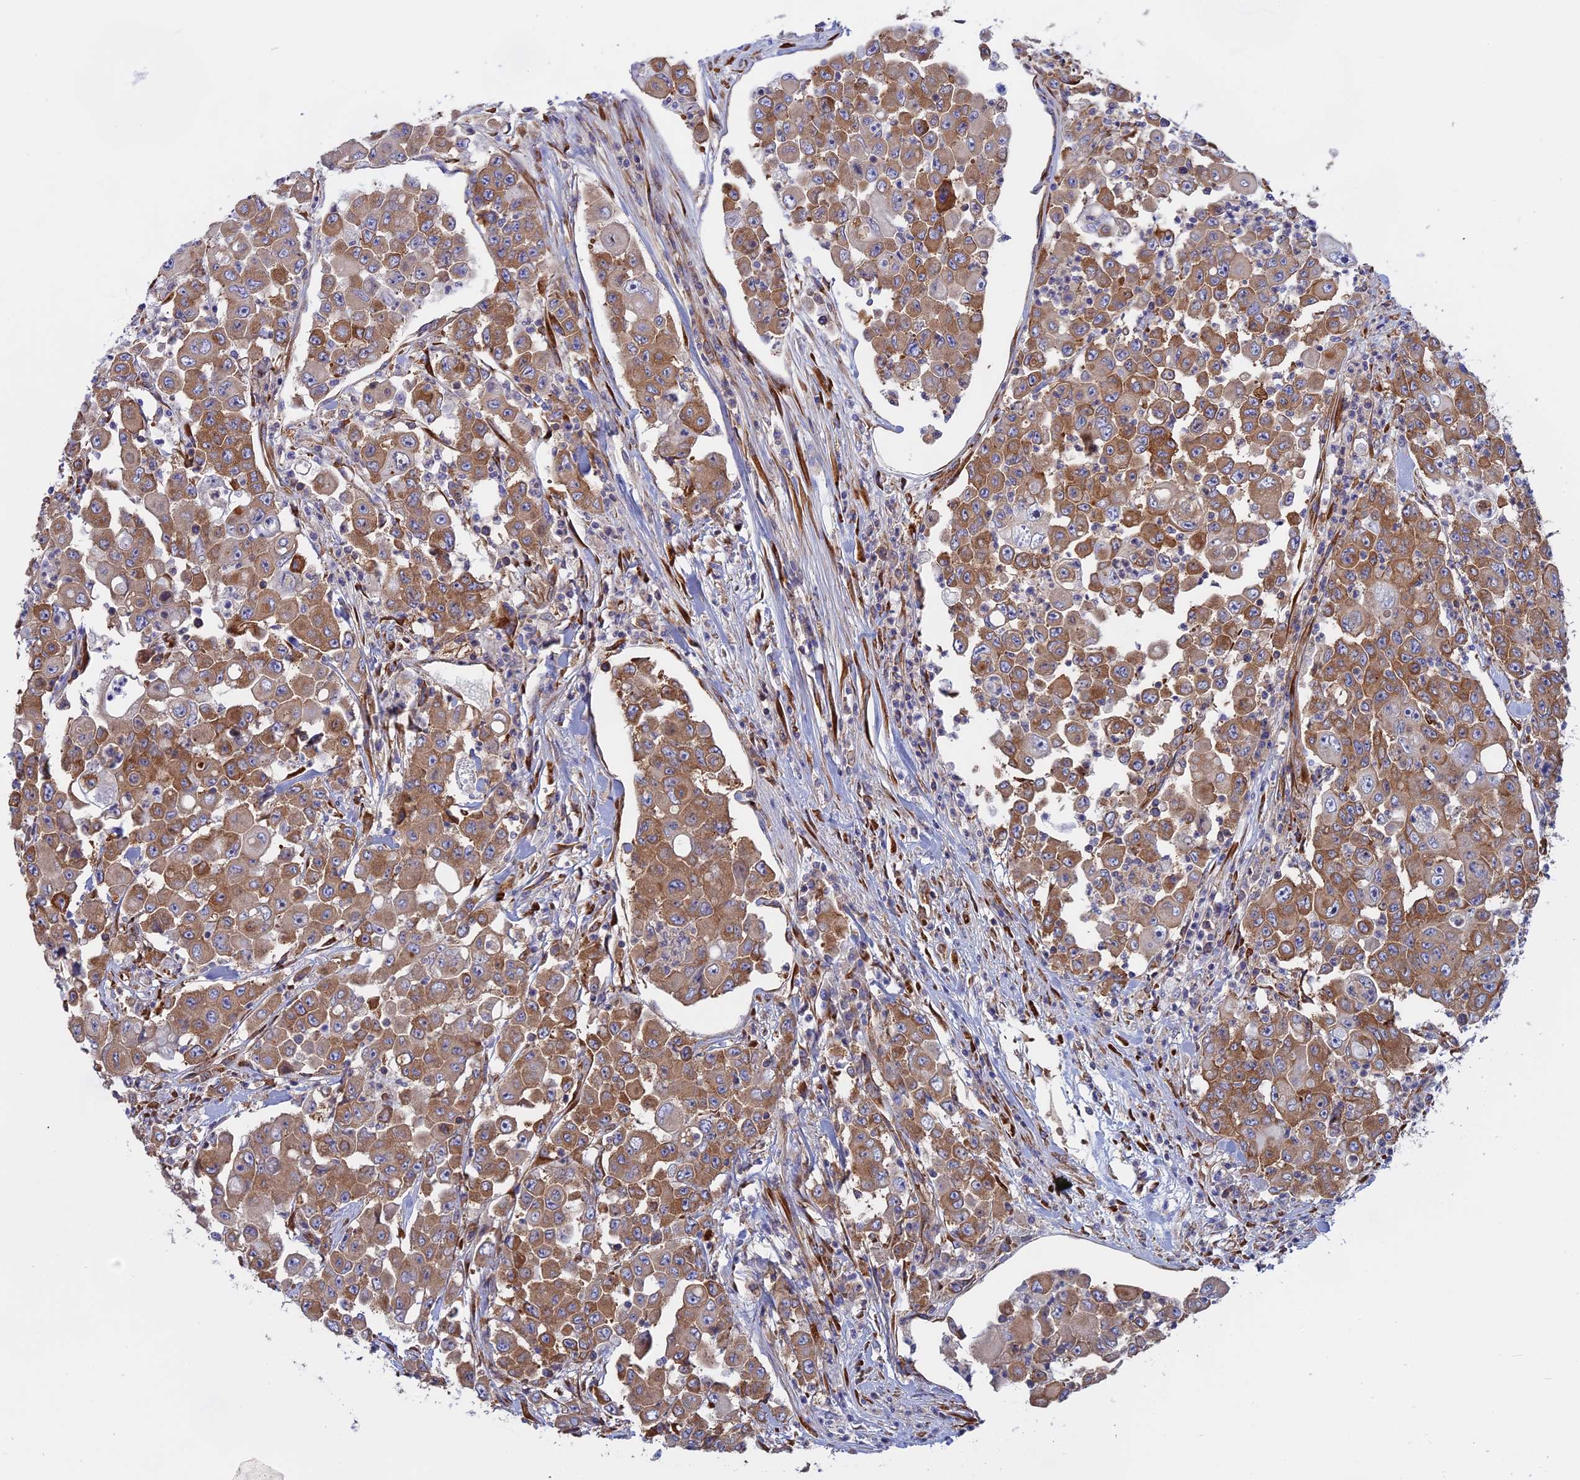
{"staining": {"intensity": "moderate", "quantity": ">75%", "location": "cytoplasmic/membranous"}, "tissue": "colorectal cancer", "cell_type": "Tumor cells", "image_type": "cancer", "snomed": [{"axis": "morphology", "description": "Adenocarcinoma, NOS"}, {"axis": "topography", "description": "Colon"}], "caption": "Immunohistochemical staining of colorectal cancer demonstrates medium levels of moderate cytoplasmic/membranous protein expression in about >75% of tumor cells.", "gene": "GMIP", "patient": {"sex": "male", "age": 51}}